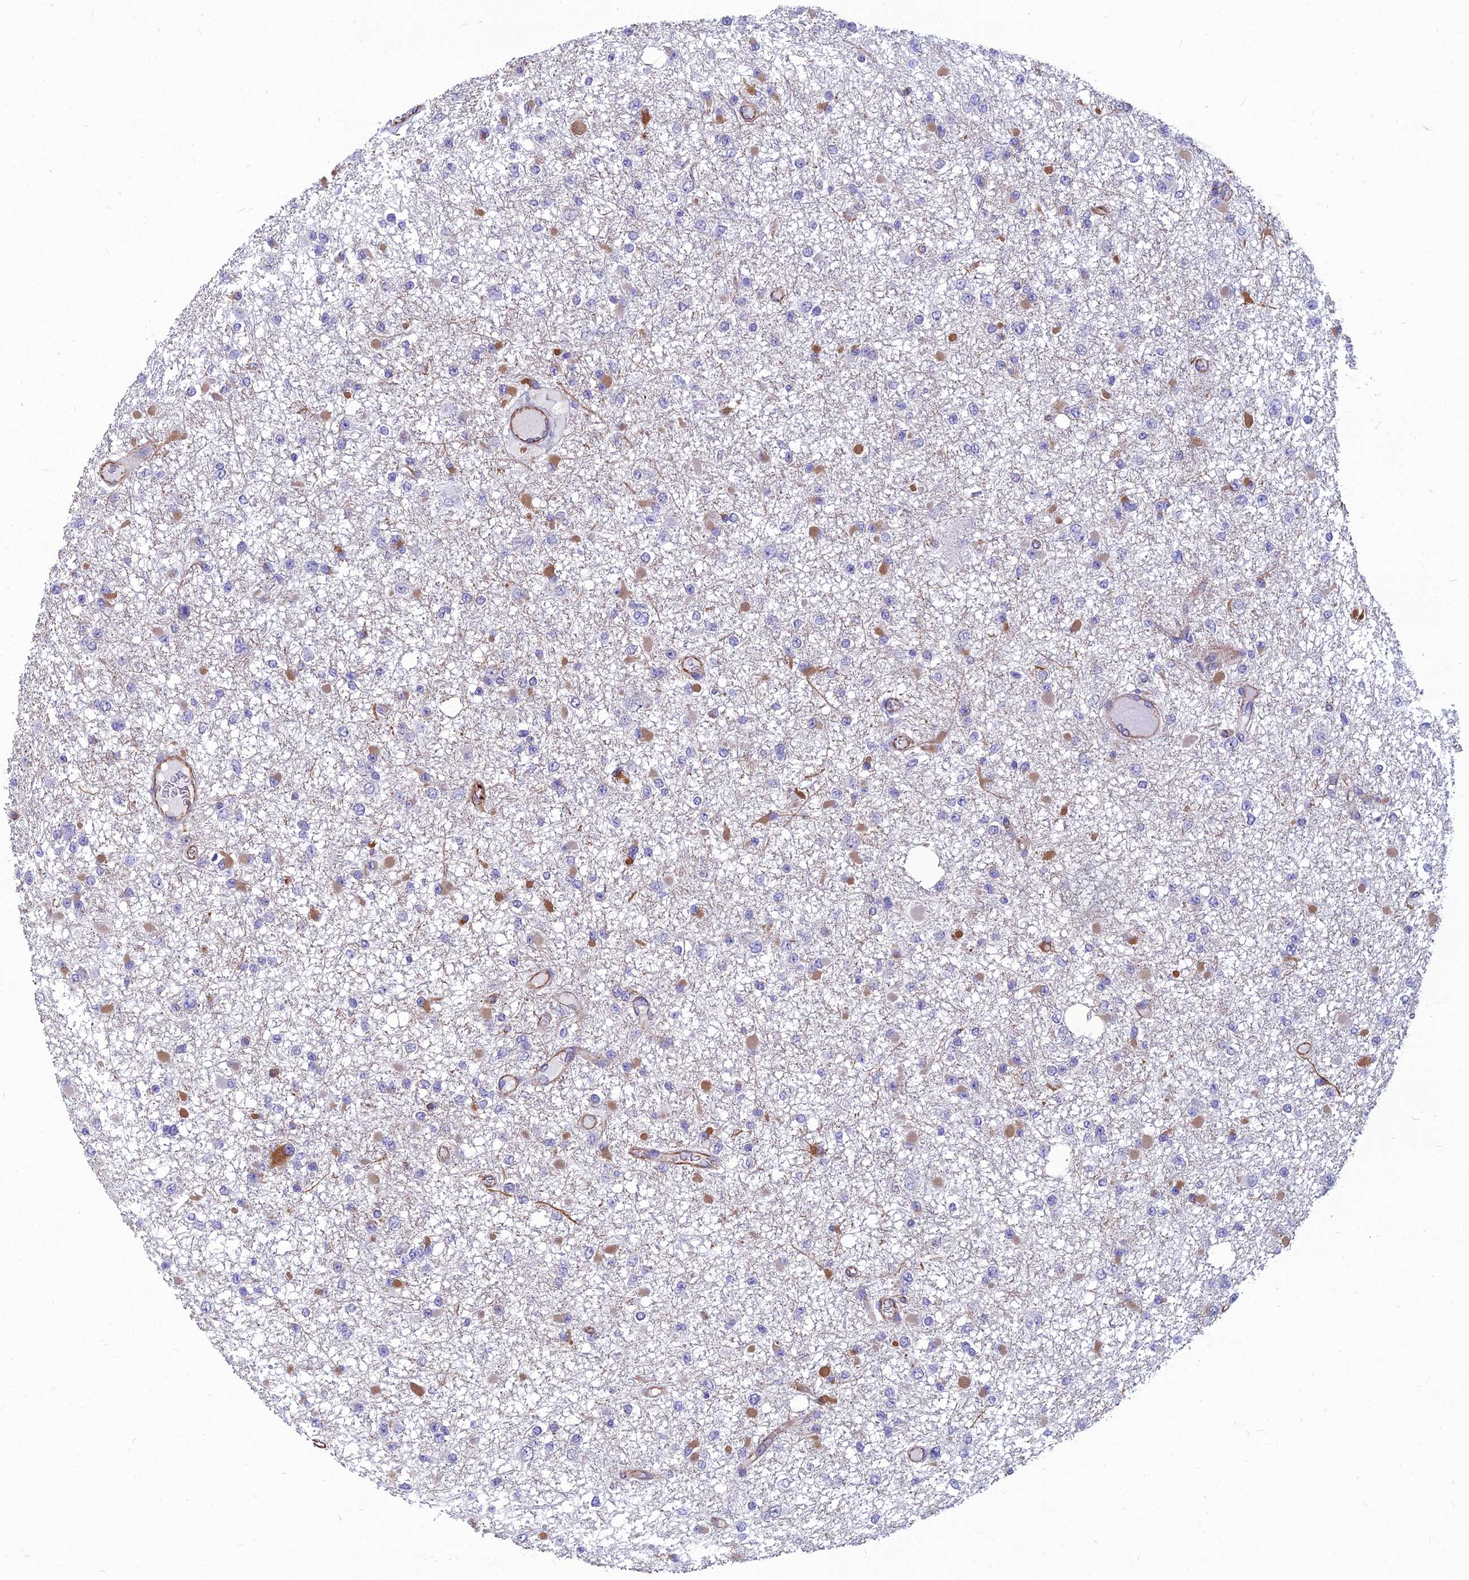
{"staining": {"intensity": "negative", "quantity": "none", "location": "none"}, "tissue": "glioma", "cell_type": "Tumor cells", "image_type": "cancer", "snomed": [{"axis": "morphology", "description": "Glioma, malignant, Low grade"}, {"axis": "topography", "description": "Brain"}], "caption": "IHC photomicrograph of neoplastic tissue: glioma stained with DAB (3,3'-diaminobenzidine) demonstrates no significant protein staining in tumor cells.", "gene": "PSMD11", "patient": {"sex": "female", "age": 22}}